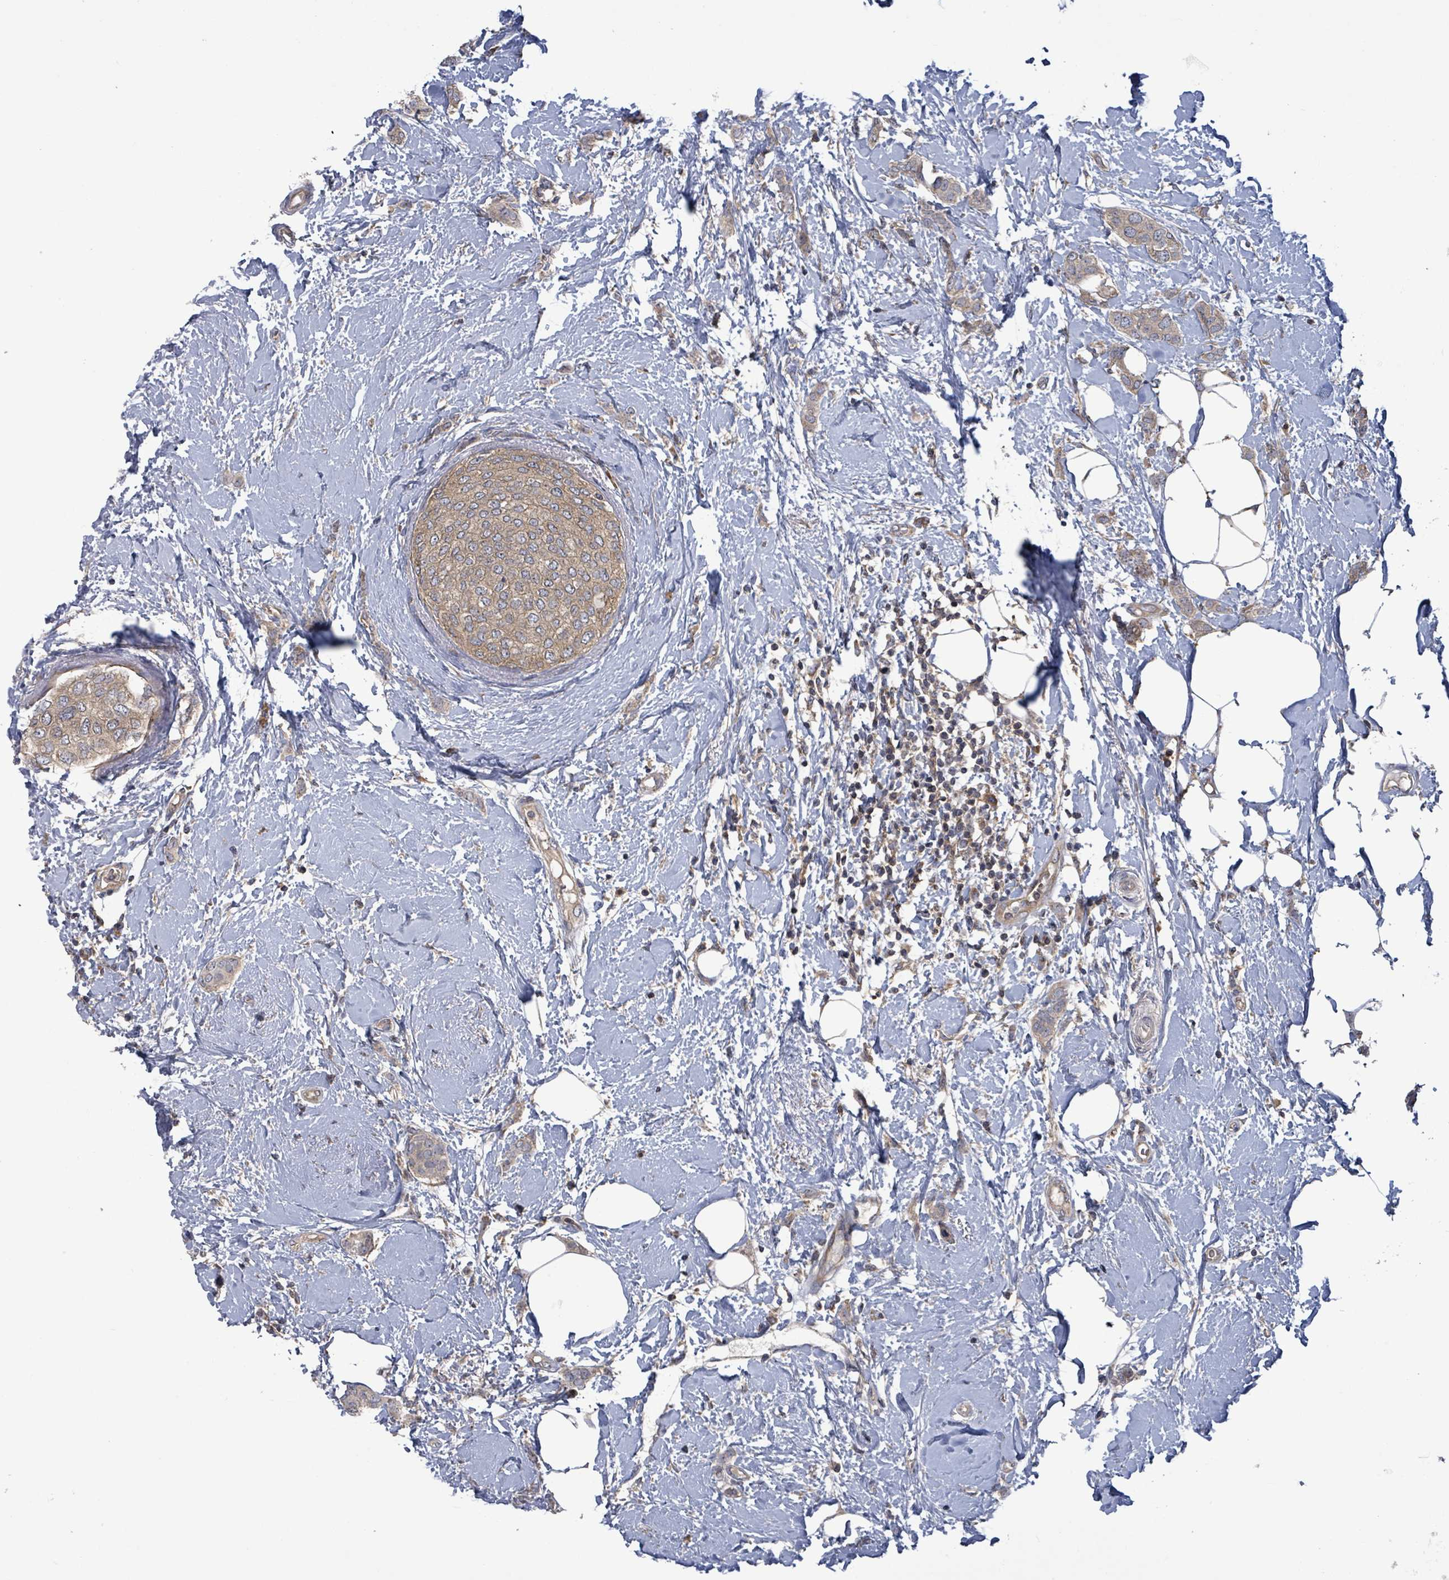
{"staining": {"intensity": "weak", "quantity": ">75%", "location": "cytoplasmic/membranous"}, "tissue": "breast cancer", "cell_type": "Tumor cells", "image_type": "cancer", "snomed": [{"axis": "morphology", "description": "Duct carcinoma"}, {"axis": "topography", "description": "Breast"}], "caption": "Immunohistochemistry micrograph of neoplastic tissue: infiltrating ductal carcinoma (breast) stained using IHC exhibits low levels of weak protein expression localized specifically in the cytoplasmic/membranous of tumor cells, appearing as a cytoplasmic/membranous brown color.", "gene": "SERPINE3", "patient": {"sex": "female", "age": 72}}